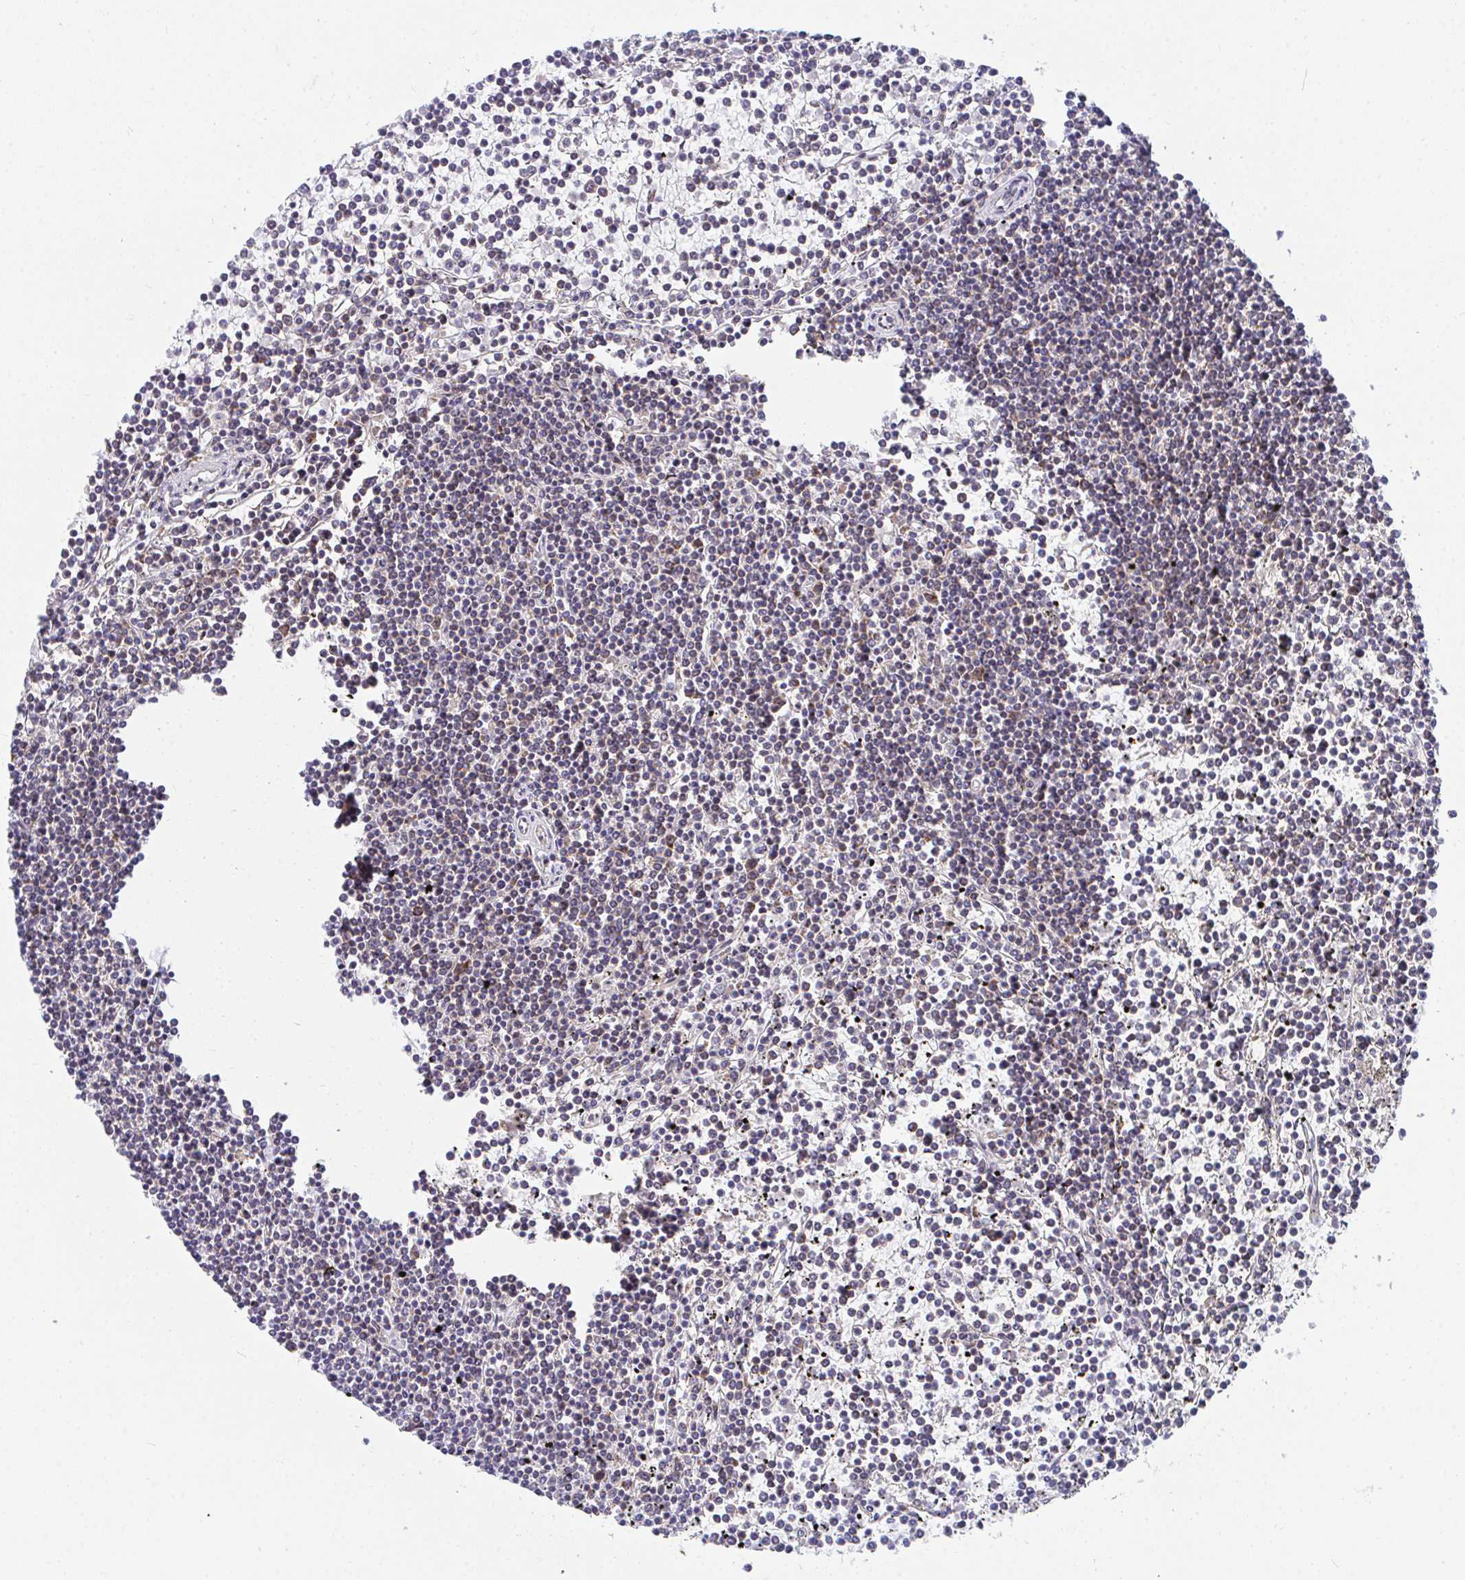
{"staining": {"intensity": "negative", "quantity": "none", "location": "none"}, "tissue": "lymphoma", "cell_type": "Tumor cells", "image_type": "cancer", "snomed": [{"axis": "morphology", "description": "Malignant lymphoma, non-Hodgkin's type, Low grade"}, {"axis": "topography", "description": "Spleen"}], "caption": "An image of lymphoma stained for a protein reveals no brown staining in tumor cells.", "gene": "EIF1AD", "patient": {"sex": "female", "age": 19}}